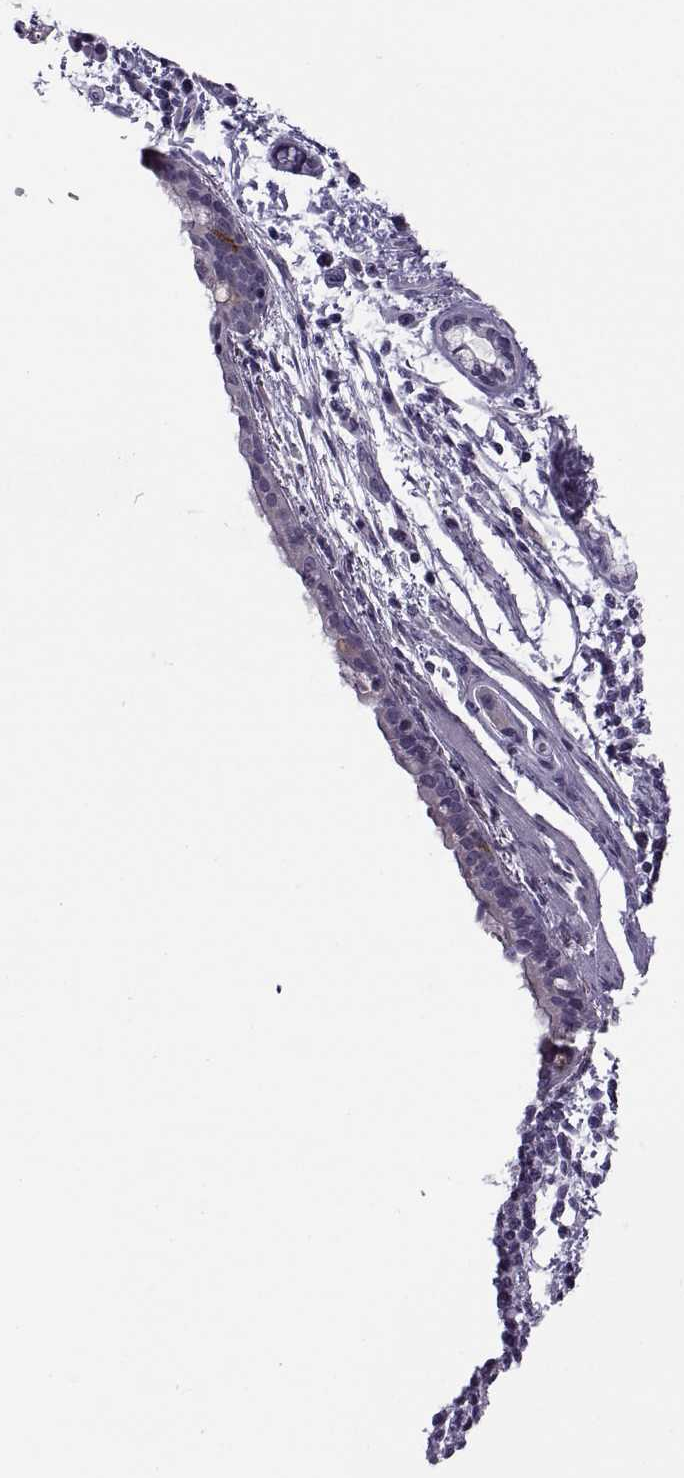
{"staining": {"intensity": "negative", "quantity": "none", "location": "none"}, "tissue": "bronchus", "cell_type": "Respiratory epithelial cells", "image_type": "normal", "snomed": [{"axis": "morphology", "description": "Normal tissue, NOS"}, {"axis": "morphology", "description": "Squamous cell carcinoma, NOS"}, {"axis": "topography", "description": "Bronchus"}, {"axis": "topography", "description": "Lung"}], "caption": "A high-resolution image shows immunohistochemistry (IHC) staining of benign bronchus, which exhibits no significant staining in respiratory epithelial cells.", "gene": "MAGEB1", "patient": {"sex": "male", "age": 69}}